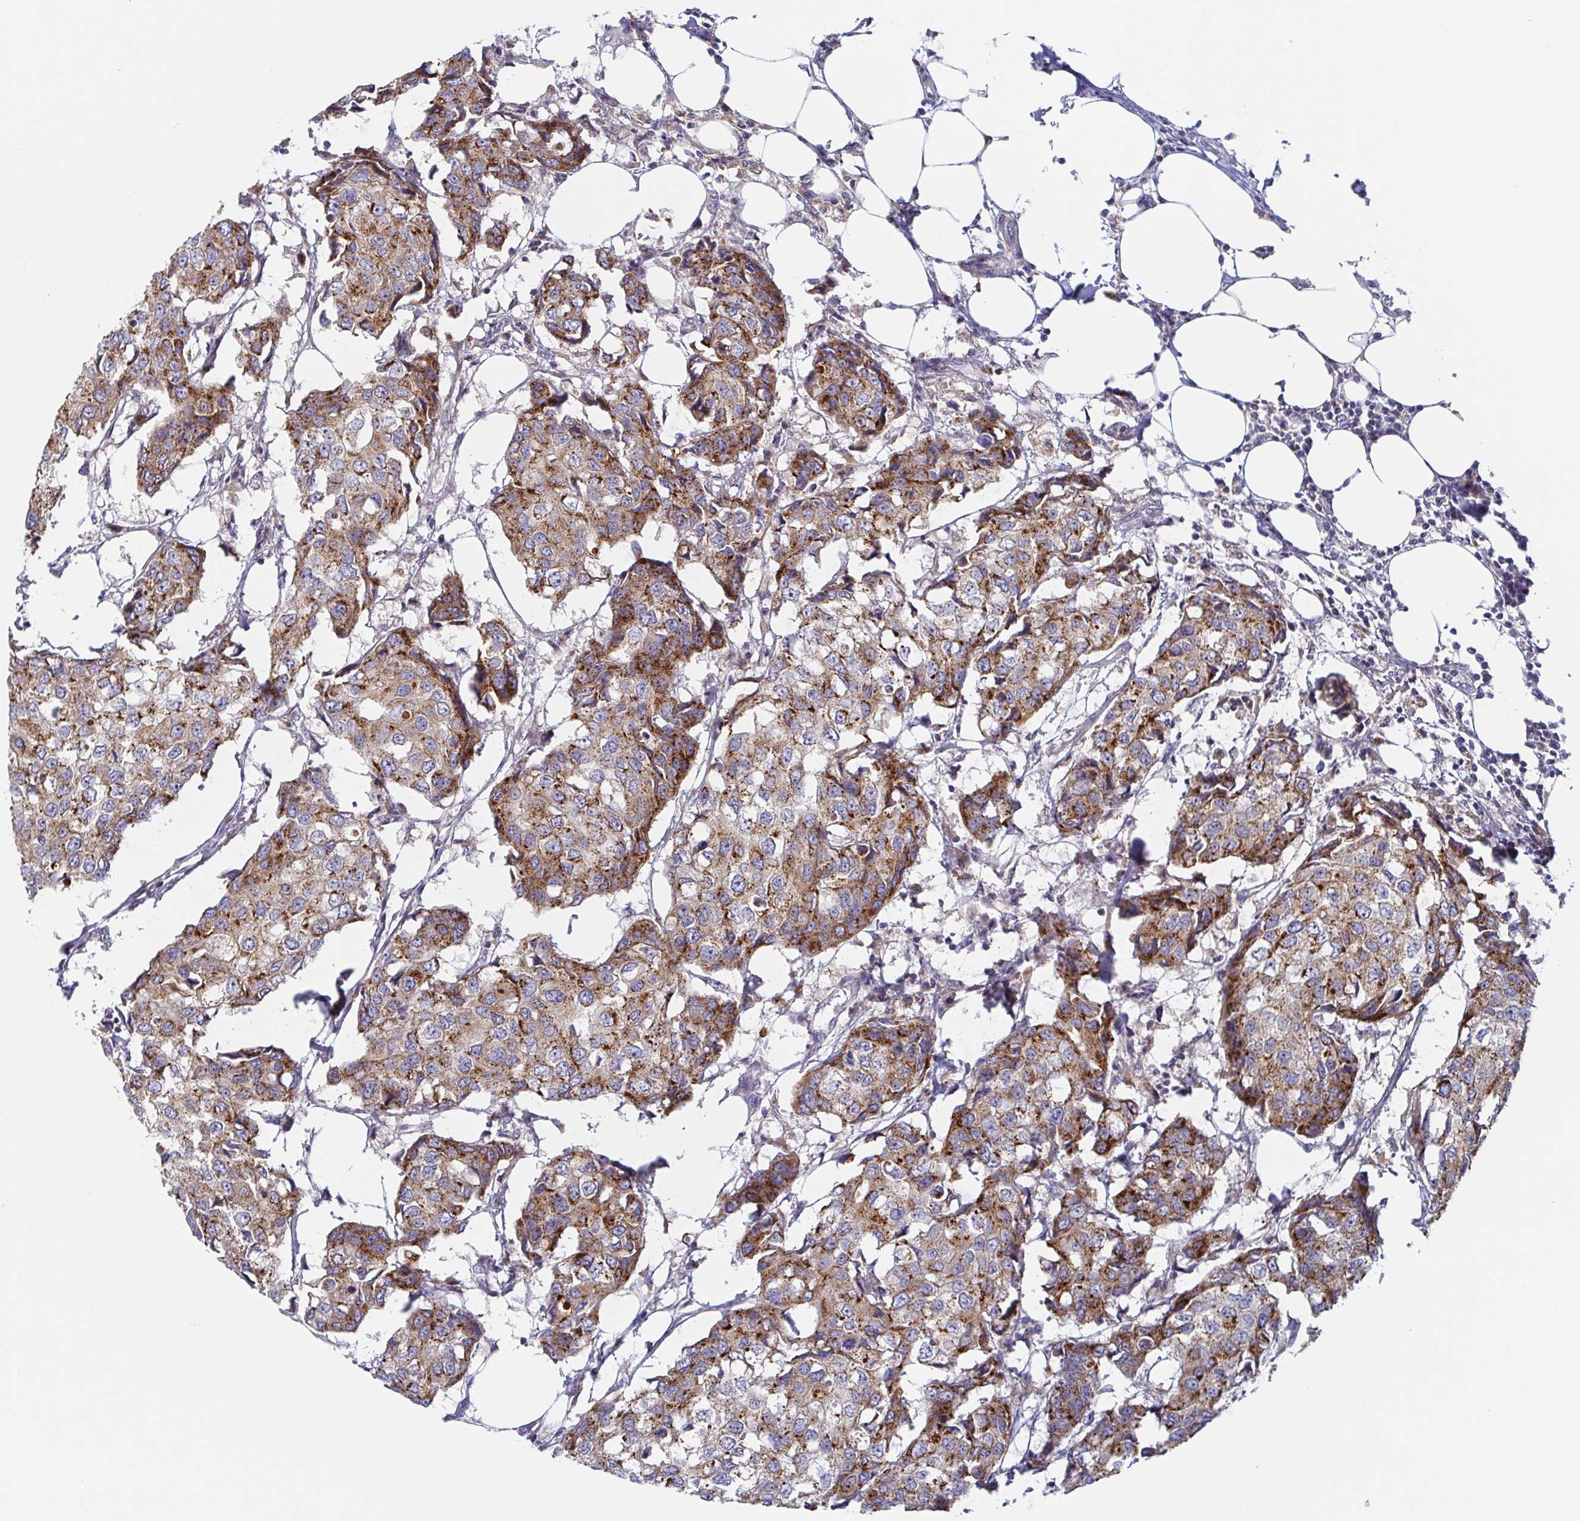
{"staining": {"intensity": "moderate", "quantity": ">75%", "location": "cytoplasmic/membranous"}, "tissue": "breast cancer", "cell_type": "Tumor cells", "image_type": "cancer", "snomed": [{"axis": "morphology", "description": "Duct carcinoma"}, {"axis": "topography", "description": "Breast"}], "caption": "Immunohistochemistry (DAB) staining of human invasive ductal carcinoma (breast) demonstrates moderate cytoplasmic/membranous protein expression in about >75% of tumor cells.", "gene": "TUFT1", "patient": {"sex": "female", "age": 27}}